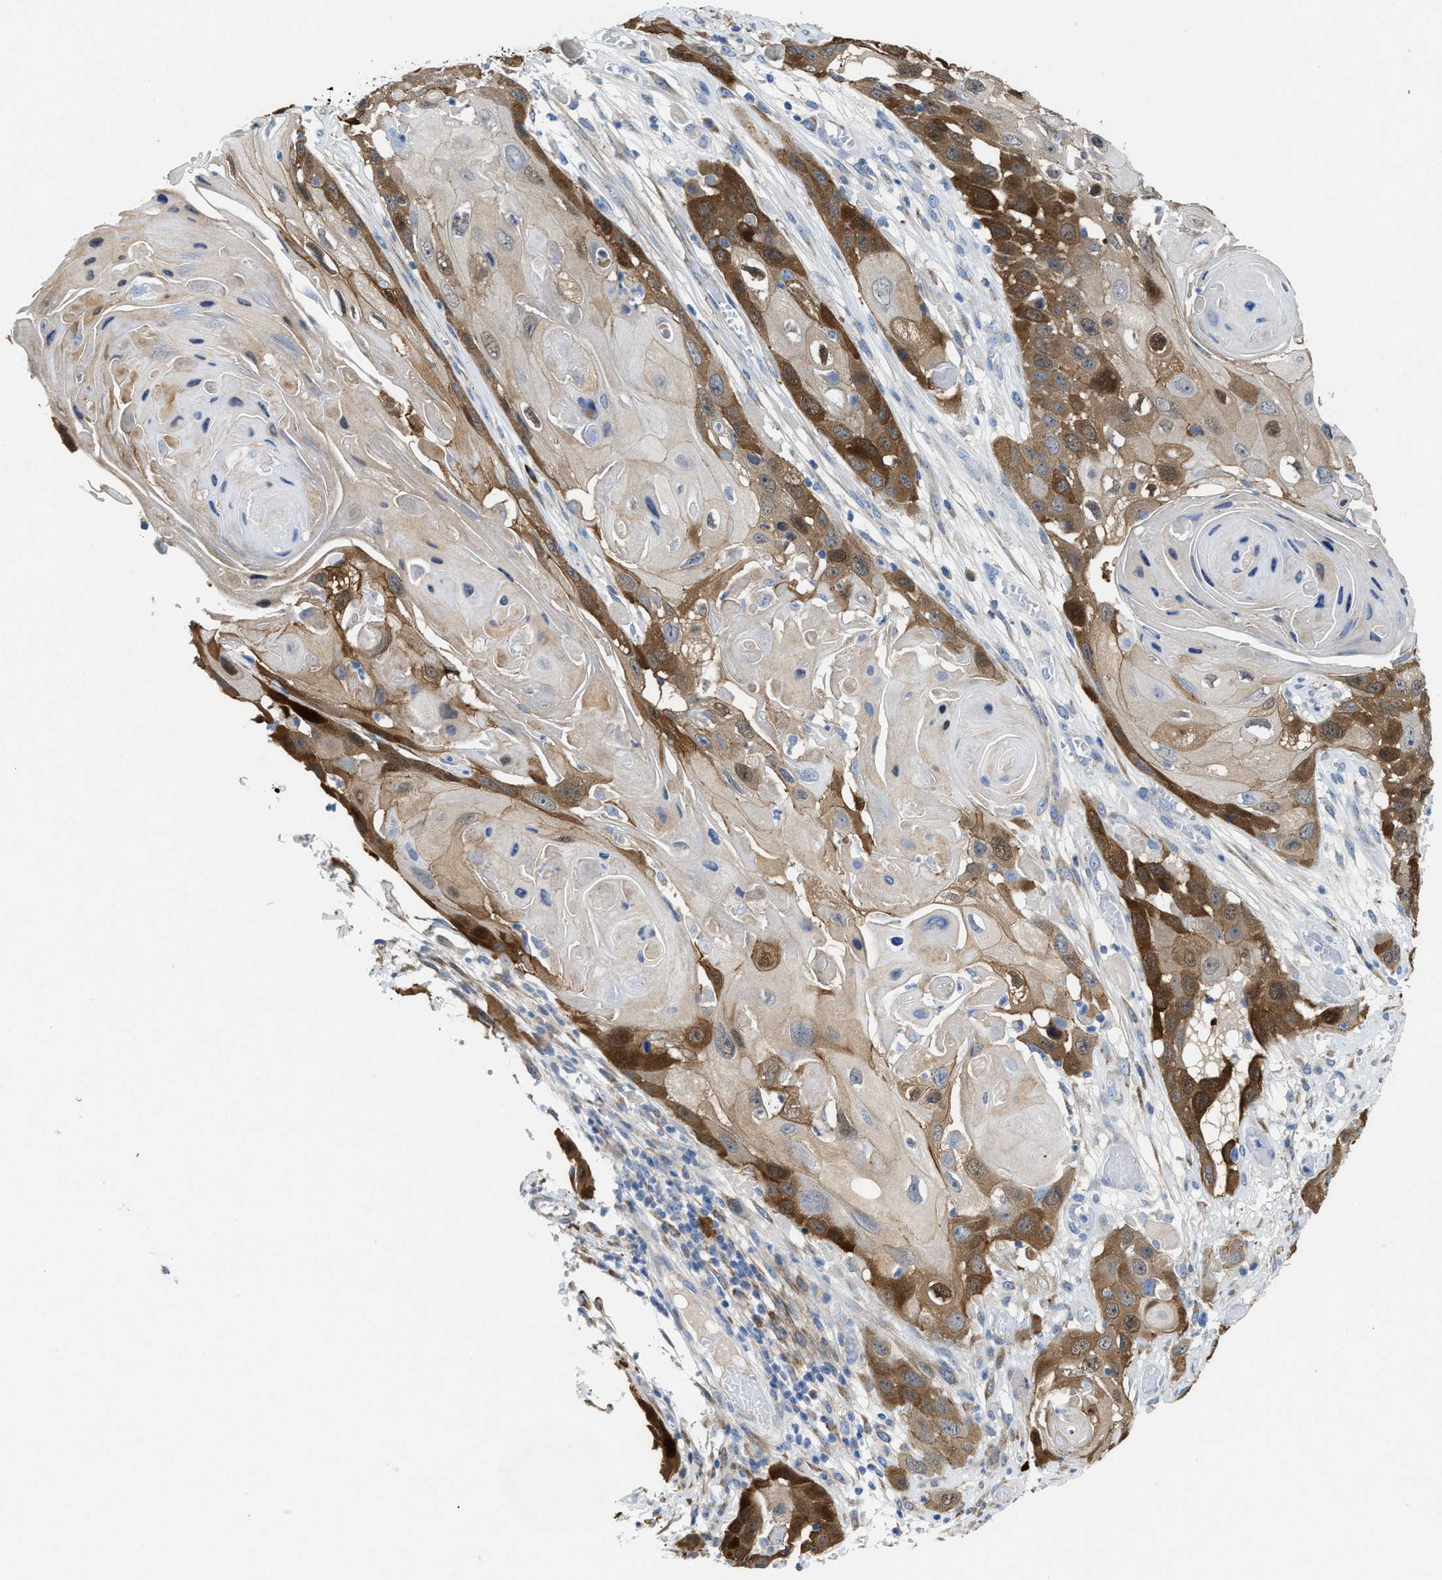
{"staining": {"intensity": "strong", "quantity": "25%-75%", "location": "cytoplasmic/membranous,nuclear"}, "tissue": "skin cancer", "cell_type": "Tumor cells", "image_type": "cancer", "snomed": [{"axis": "morphology", "description": "Squamous cell carcinoma, NOS"}, {"axis": "topography", "description": "Skin"}], "caption": "Immunohistochemistry (IHC) photomicrograph of skin cancer (squamous cell carcinoma) stained for a protein (brown), which exhibits high levels of strong cytoplasmic/membranous and nuclear expression in approximately 25%-75% of tumor cells.", "gene": "ASS1", "patient": {"sex": "male", "age": 55}}